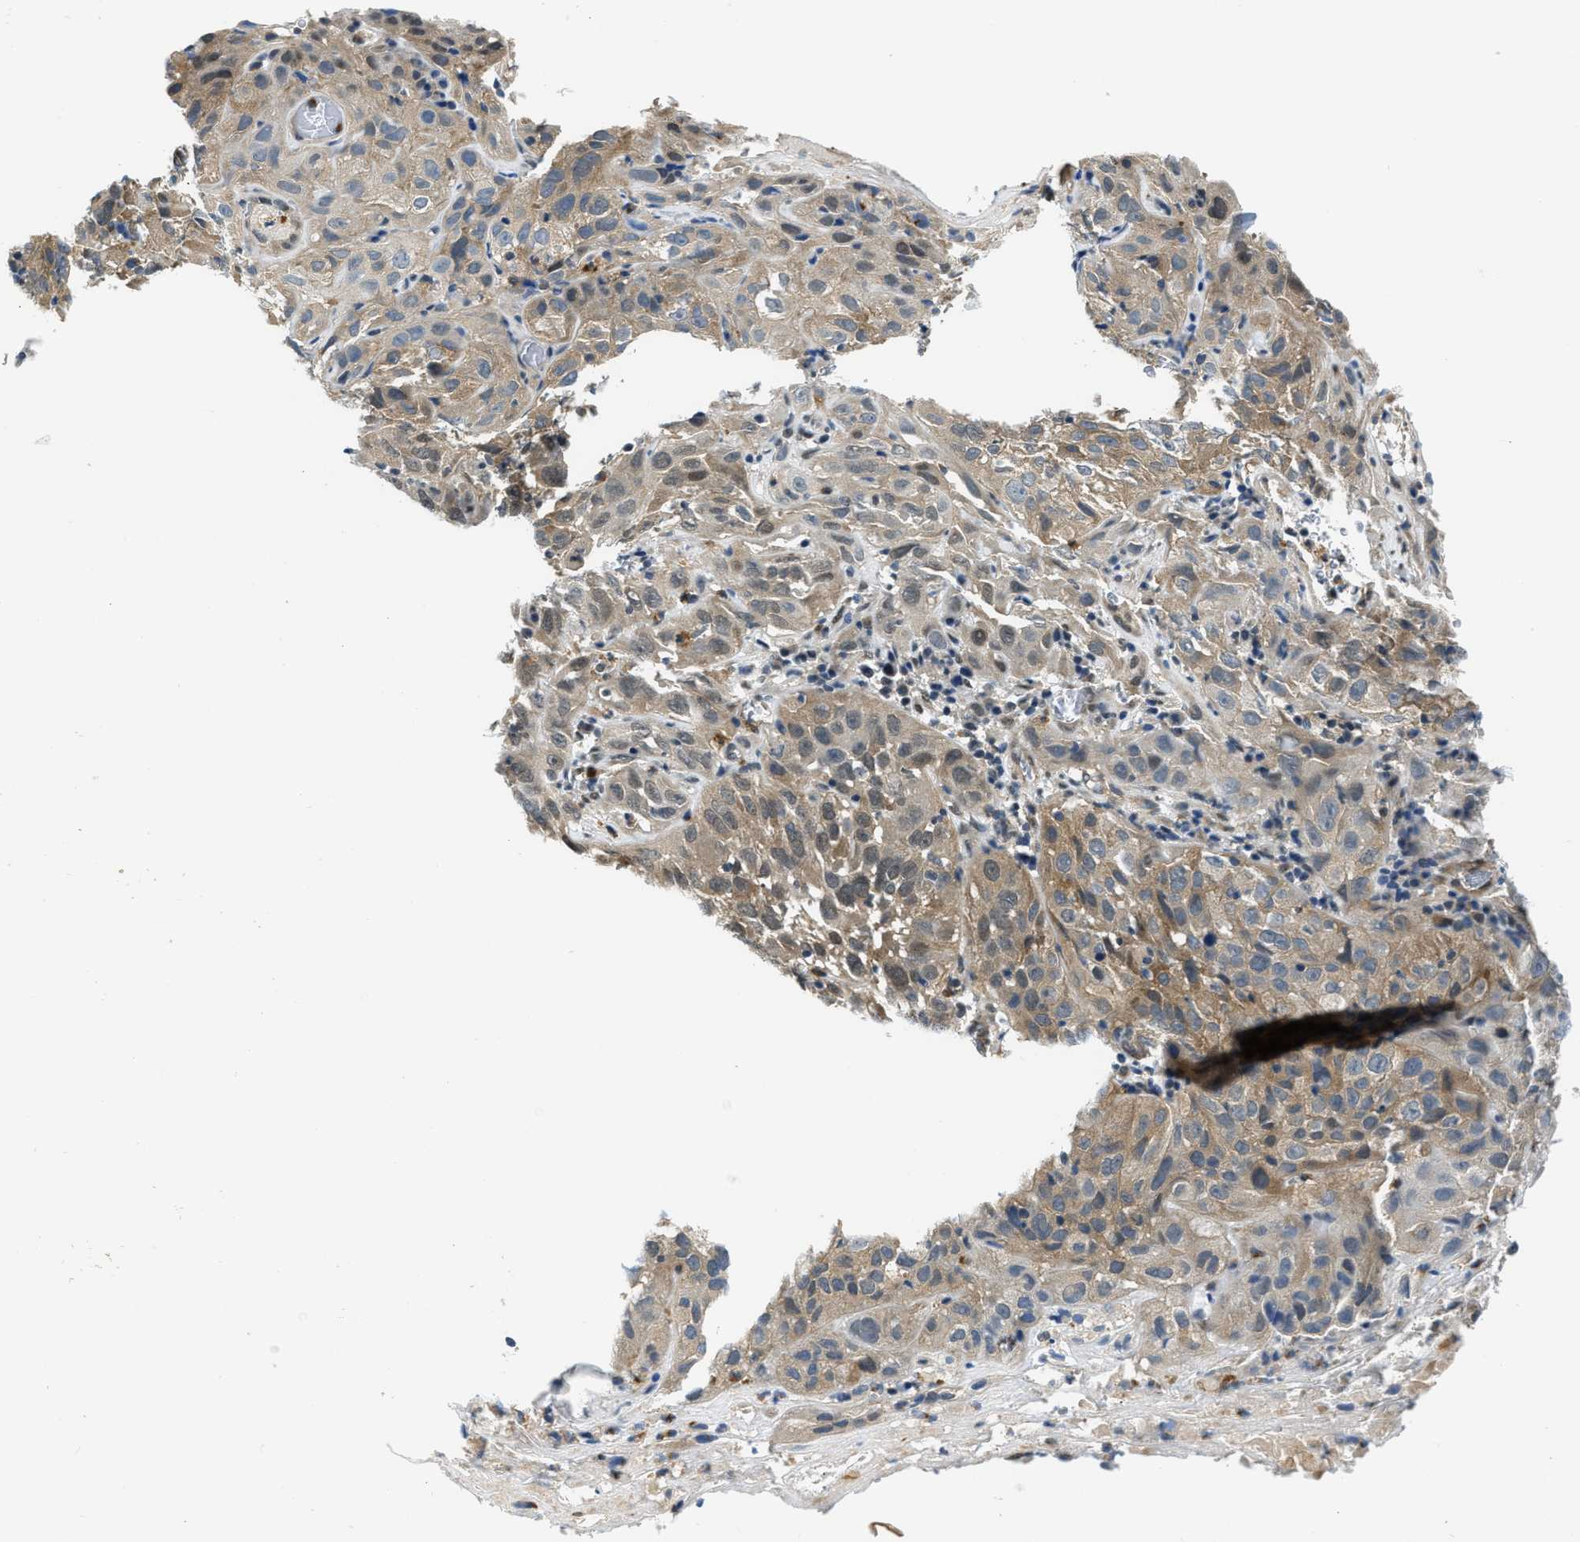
{"staining": {"intensity": "moderate", "quantity": "<25%", "location": "cytoplasmic/membranous"}, "tissue": "cervical cancer", "cell_type": "Tumor cells", "image_type": "cancer", "snomed": [{"axis": "morphology", "description": "Squamous cell carcinoma, NOS"}, {"axis": "topography", "description": "Cervix"}], "caption": "Immunohistochemical staining of squamous cell carcinoma (cervical) reveals low levels of moderate cytoplasmic/membranous positivity in approximately <25% of tumor cells.", "gene": "SMAD4", "patient": {"sex": "female", "age": 32}}